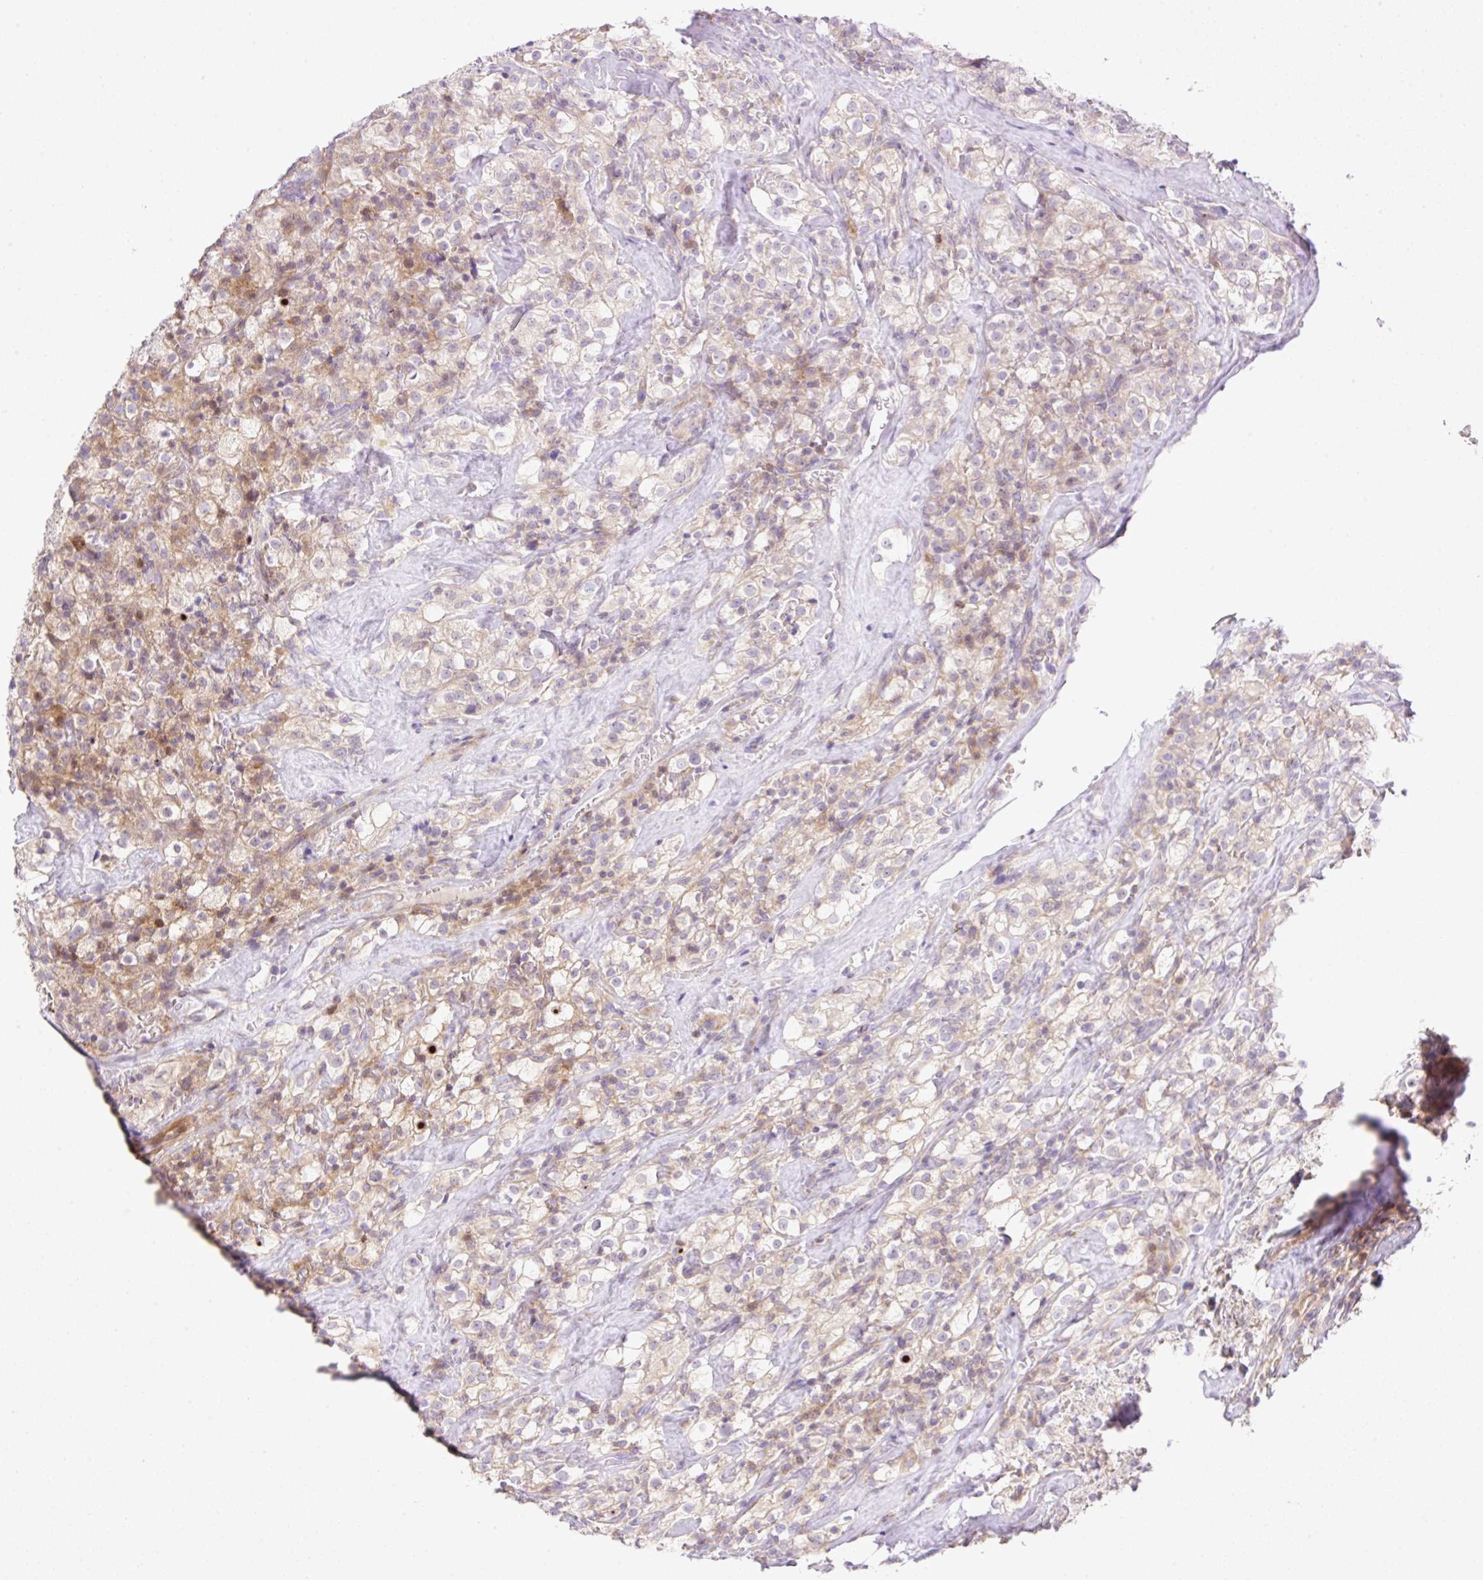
{"staining": {"intensity": "weak", "quantity": "25%-75%", "location": "cytoplasmic/membranous"}, "tissue": "renal cancer", "cell_type": "Tumor cells", "image_type": "cancer", "snomed": [{"axis": "morphology", "description": "Adenocarcinoma, NOS"}, {"axis": "topography", "description": "Kidney"}], "caption": "Weak cytoplasmic/membranous expression is present in approximately 25%-75% of tumor cells in adenocarcinoma (renal).", "gene": "VPS25", "patient": {"sex": "female", "age": 74}}